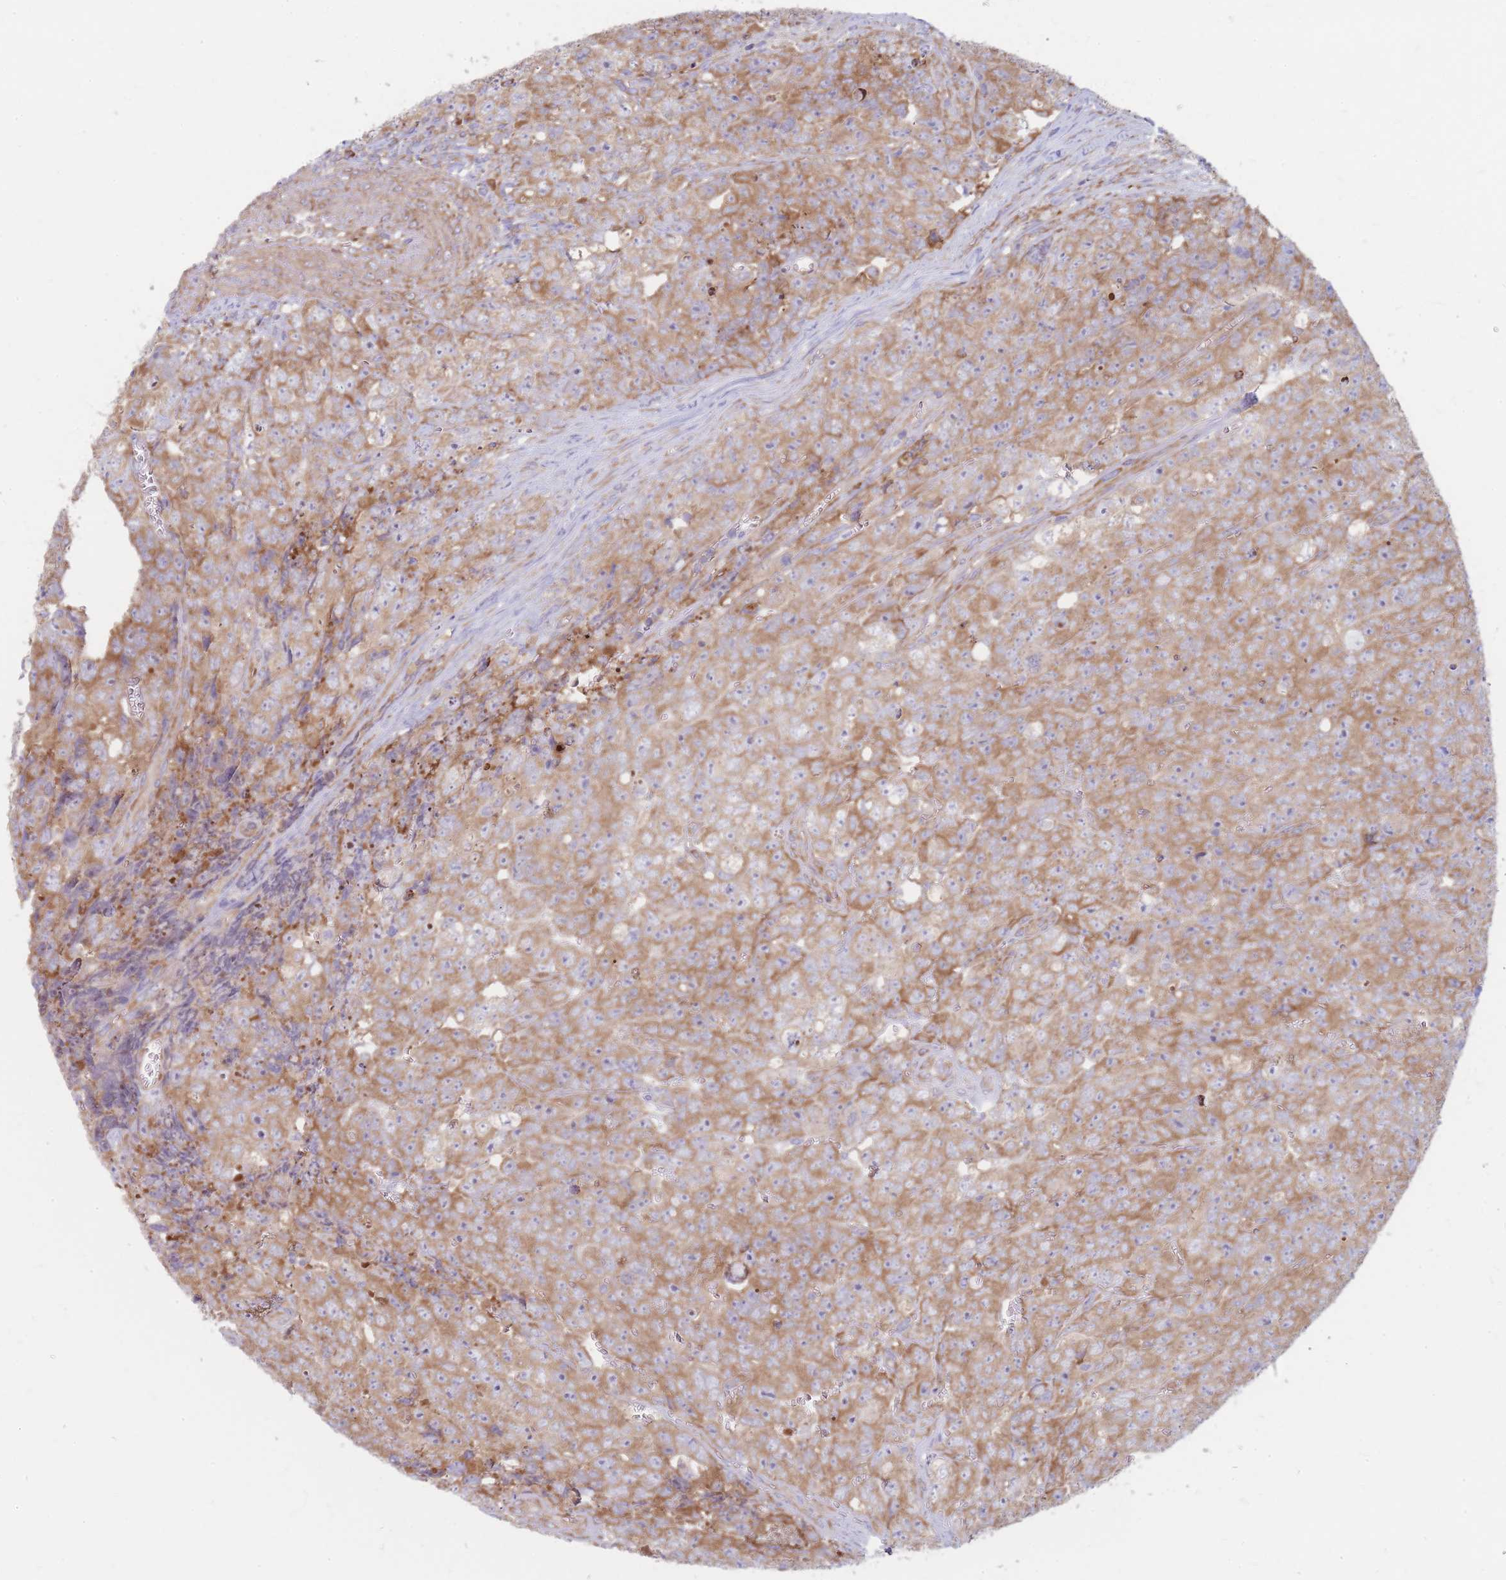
{"staining": {"intensity": "moderate", "quantity": ">75%", "location": "cytoplasmic/membranous"}, "tissue": "testis cancer", "cell_type": "Tumor cells", "image_type": "cancer", "snomed": [{"axis": "morphology", "description": "Seminoma, NOS"}, {"axis": "morphology", "description": "Teratoma, malignant, NOS"}, {"axis": "topography", "description": "Testis"}], "caption": "Testis cancer (teratoma (malignant)) was stained to show a protein in brown. There is medium levels of moderate cytoplasmic/membranous expression in approximately >75% of tumor cells. The staining was performed using DAB (3,3'-diaminobenzidine), with brown indicating positive protein expression. Nuclei are stained blue with hematoxylin.", "gene": "RPL8", "patient": {"sex": "male", "age": 34}}